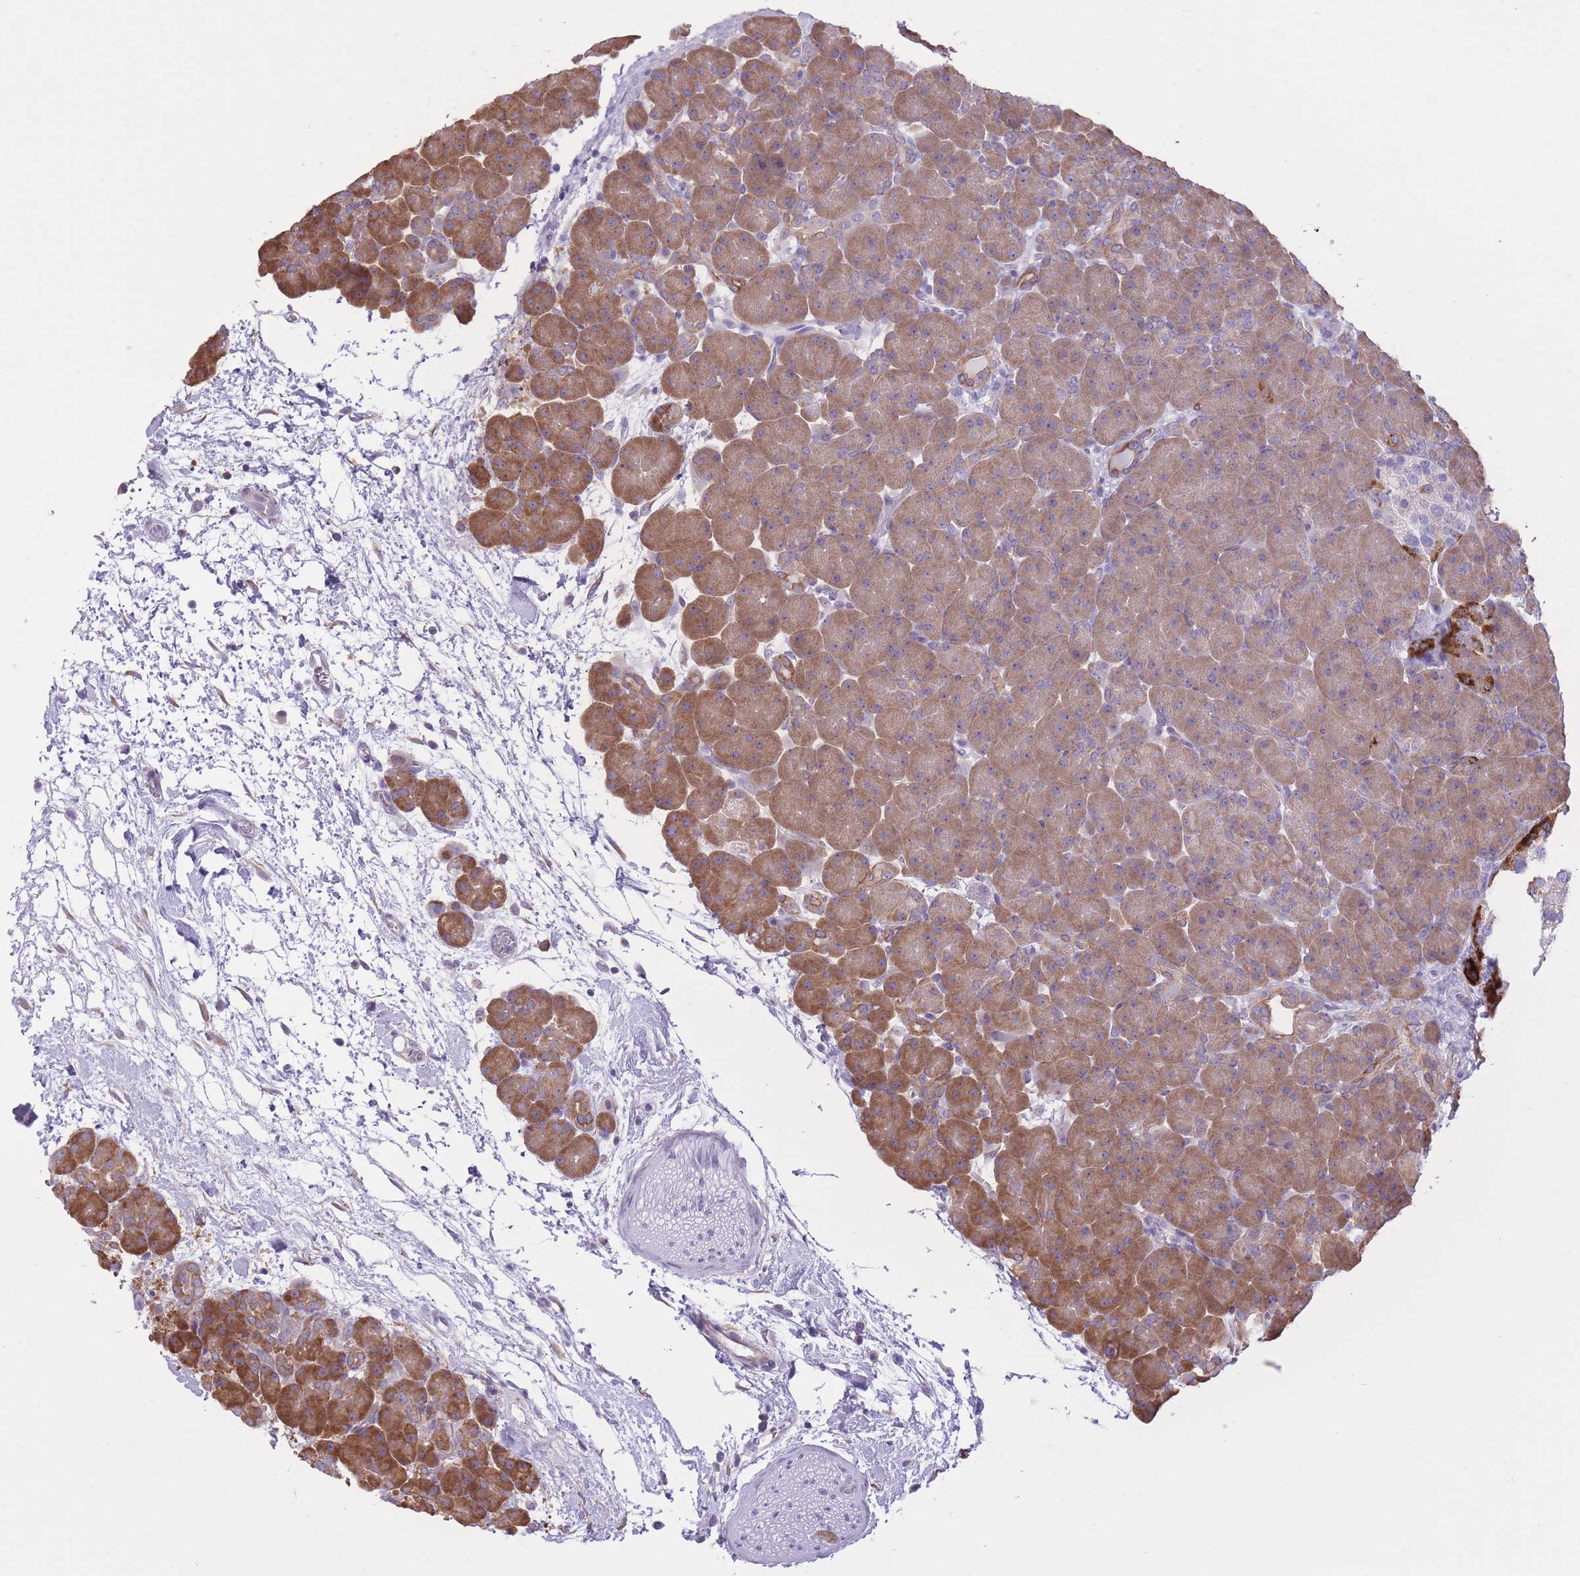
{"staining": {"intensity": "moderate", "quantity": ">75%", "location": "cytoplasmic/membranous"}, "tissue": "pancreas", "cell_type": "Exocrine glandular cells", "image_type": "normal", "snomed": [{"axis": "morphology", "description": "Normal tissue, NOS"}, {"axis": "topography", "description": "Pancreas"}], "caption": "This is an image of immunohistochemistry staining of normal pancreas, which shows moderate staining in the cytoplasmic/membranous of exocrine glandular cells.", "gene": "ZNF501", "patient": {"sex": "male", "age": 66}}